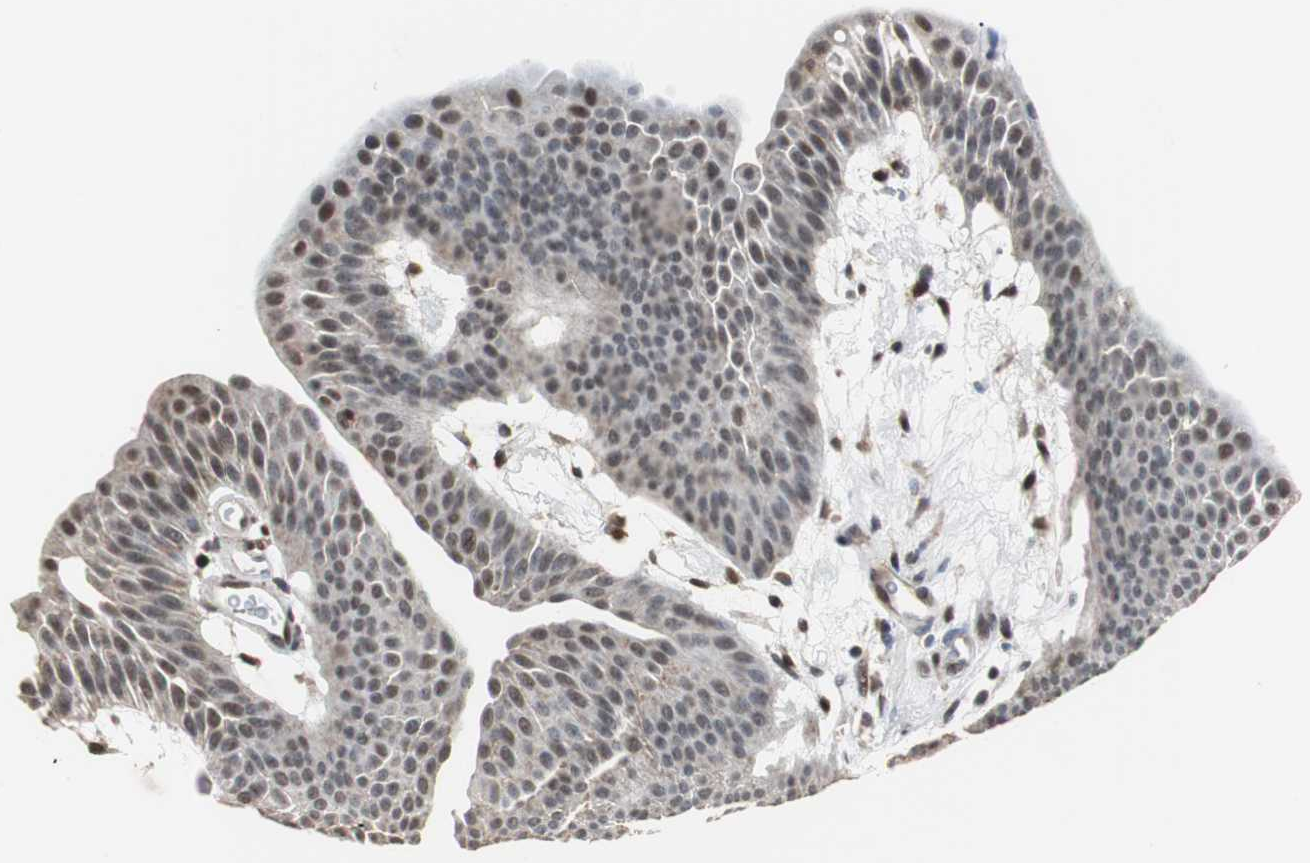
{"staining": {"intensity": "moderate", "quantity": "25%-75%", "location": "nuclear"}, "tissue": "urothelial cancer", "cell_type": "Tumor cells", "image_type": "cancer", "snomed": [{"axis": "morphology", "description": "Urothelial carcinoma, Low grade"}, {"axis": "topography", "description": "Urinary bladder"}], "caption": "This histopathology image exhibits immunohistochemistry (IHC) staining of urothelial carcinoma (low-grade), with medium moderate nuclear positivity in approximately 25%-75% of tumor cells.", "gene": "ZHX2", "patient": {"sex": "female", "age": 60}}